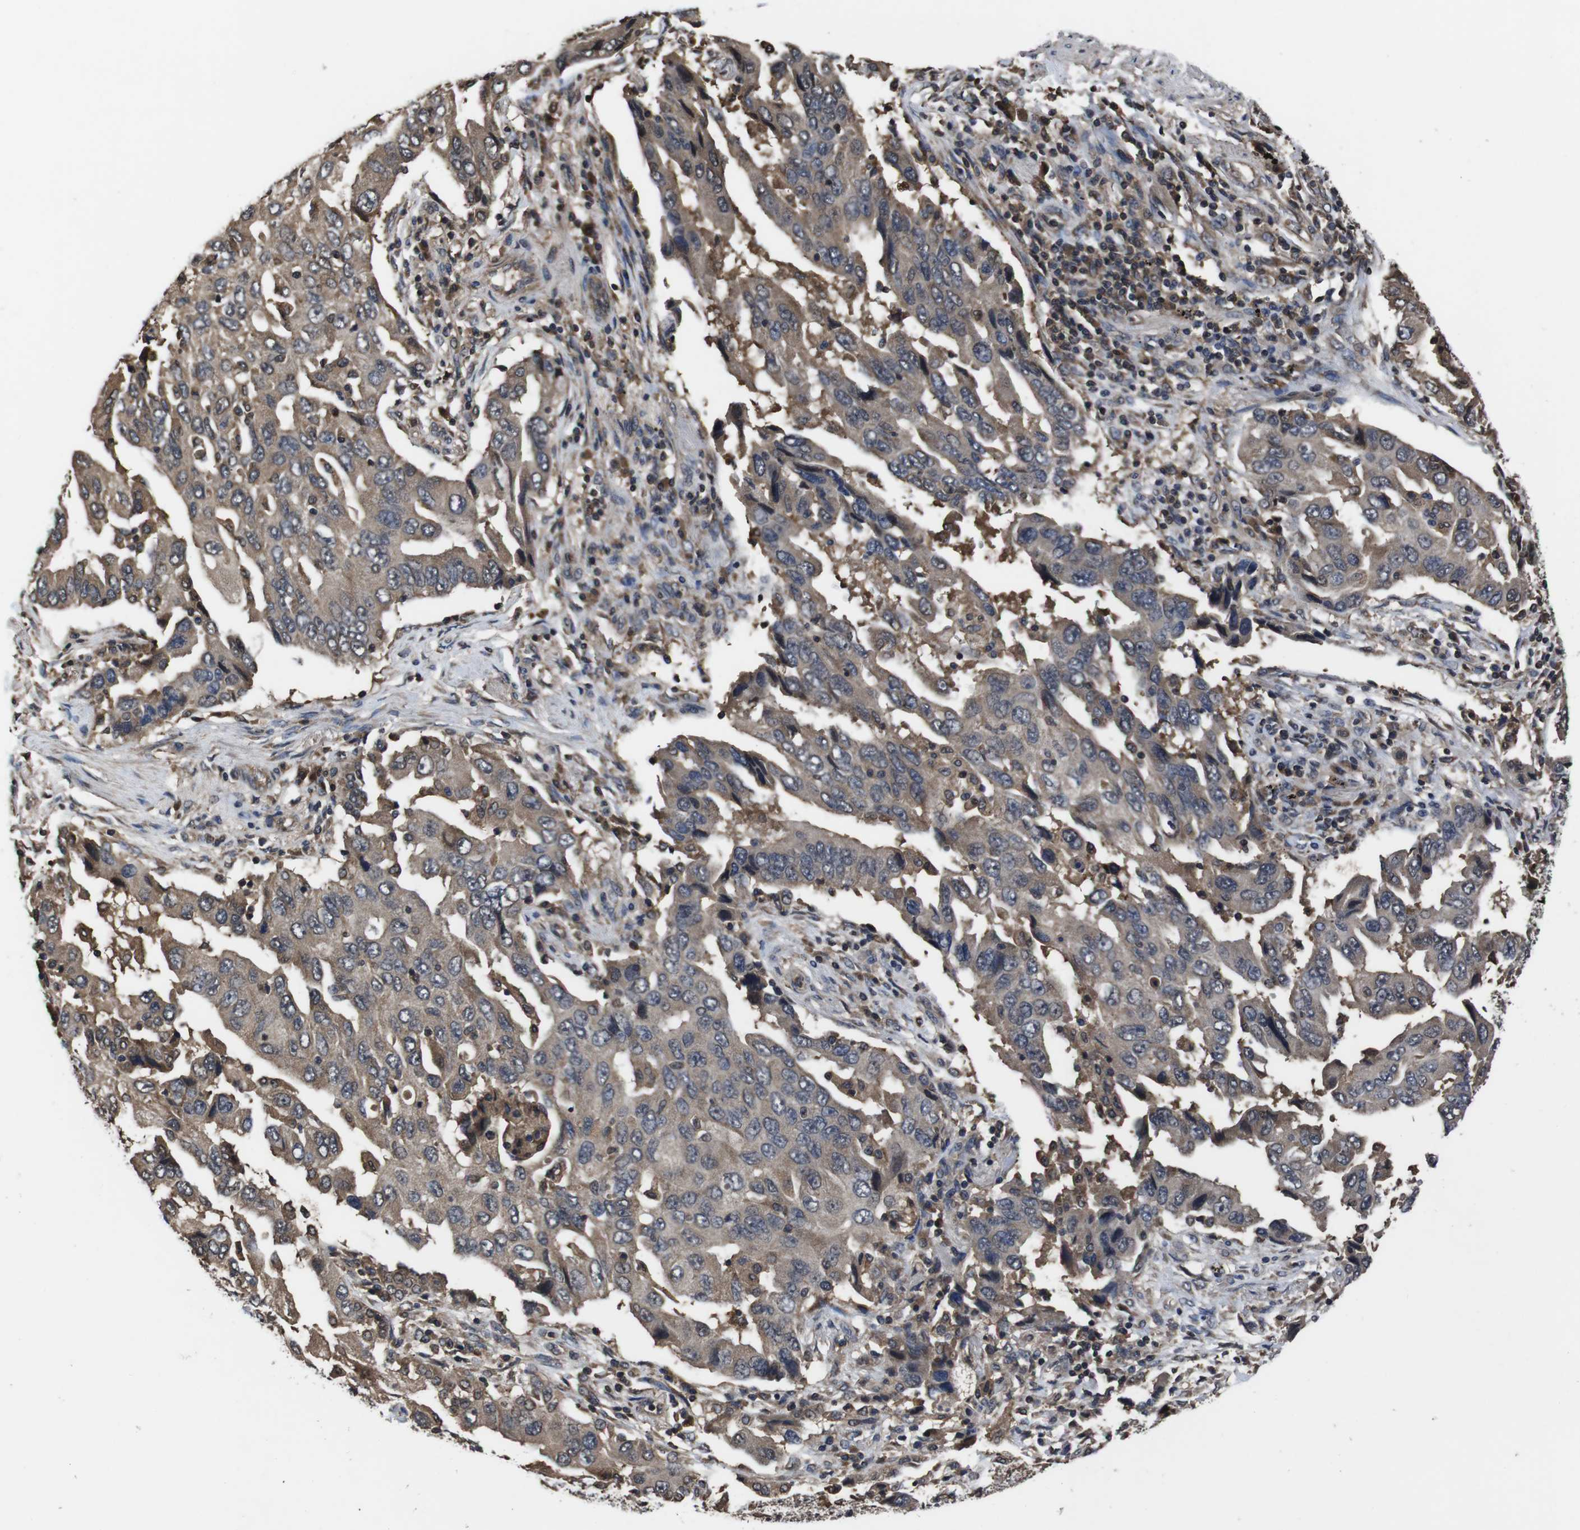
{"staining": {"intensity": "weak", "quantity": ">75%", "location": "cytoplasmic/membranous"}, "tissue": "lung cancer", "cell_type": "Tumor cells", "image_type": "cancer", "snomed": [{"axis": "morphology", "description": "Adenocarcinoma, NOS"}, {"axis": "topography", "description": "Lung"}], "caption": "Protein staining displays weak cytoplasmic/membranous staining in approximately >75% of tumor cells in adenocarcinoma (lung). The staining is performed using DAB (3,3'-diaminobenzidine) brown chromogen to label protein expression. The nuclei are counter-stained blue using hematoxylin.", "gene": "CXCL11", "patient": {"sex": "female", "age": 65}}